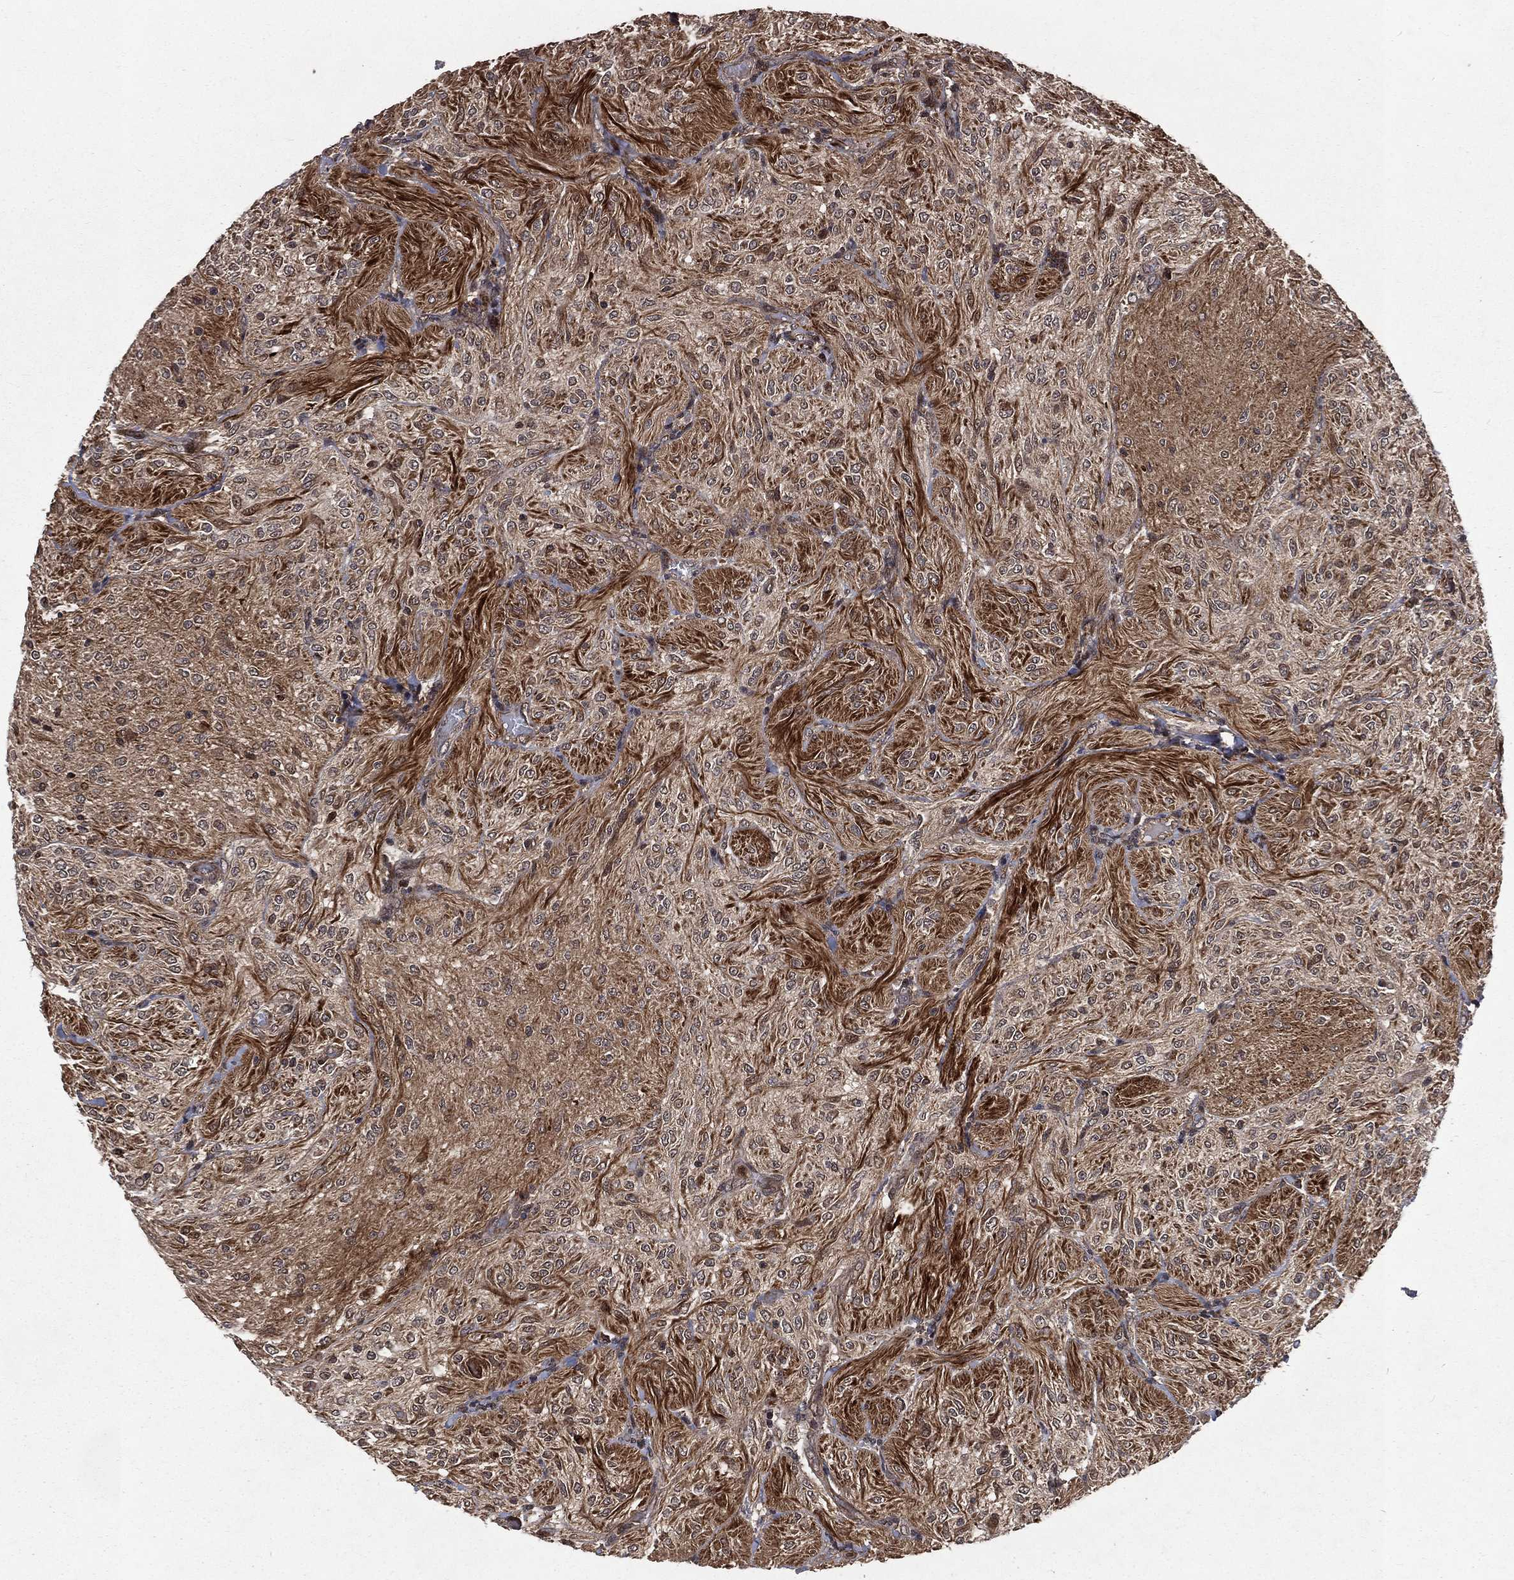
{"staining": {"intensity": "moderate", "quantity": ">75%", "location": "cytoplasmic/membranous"}, "tissue": "glioma", "cell_type": "Tumor cells", "image_type": "cancer", "snomed": [{"axis": "morphology", "description": "Glioma, malignant, Low grade"}, {"axis": "topography", "description": "Brain"}], "caption": "Immunohistochemical staining of glioma demonstrates moderate cytoplasmic/membranous protein expression in about >75% of tumor cells.", "gene": "LENG8", "patient": {"sex": "male", "age": 3}}